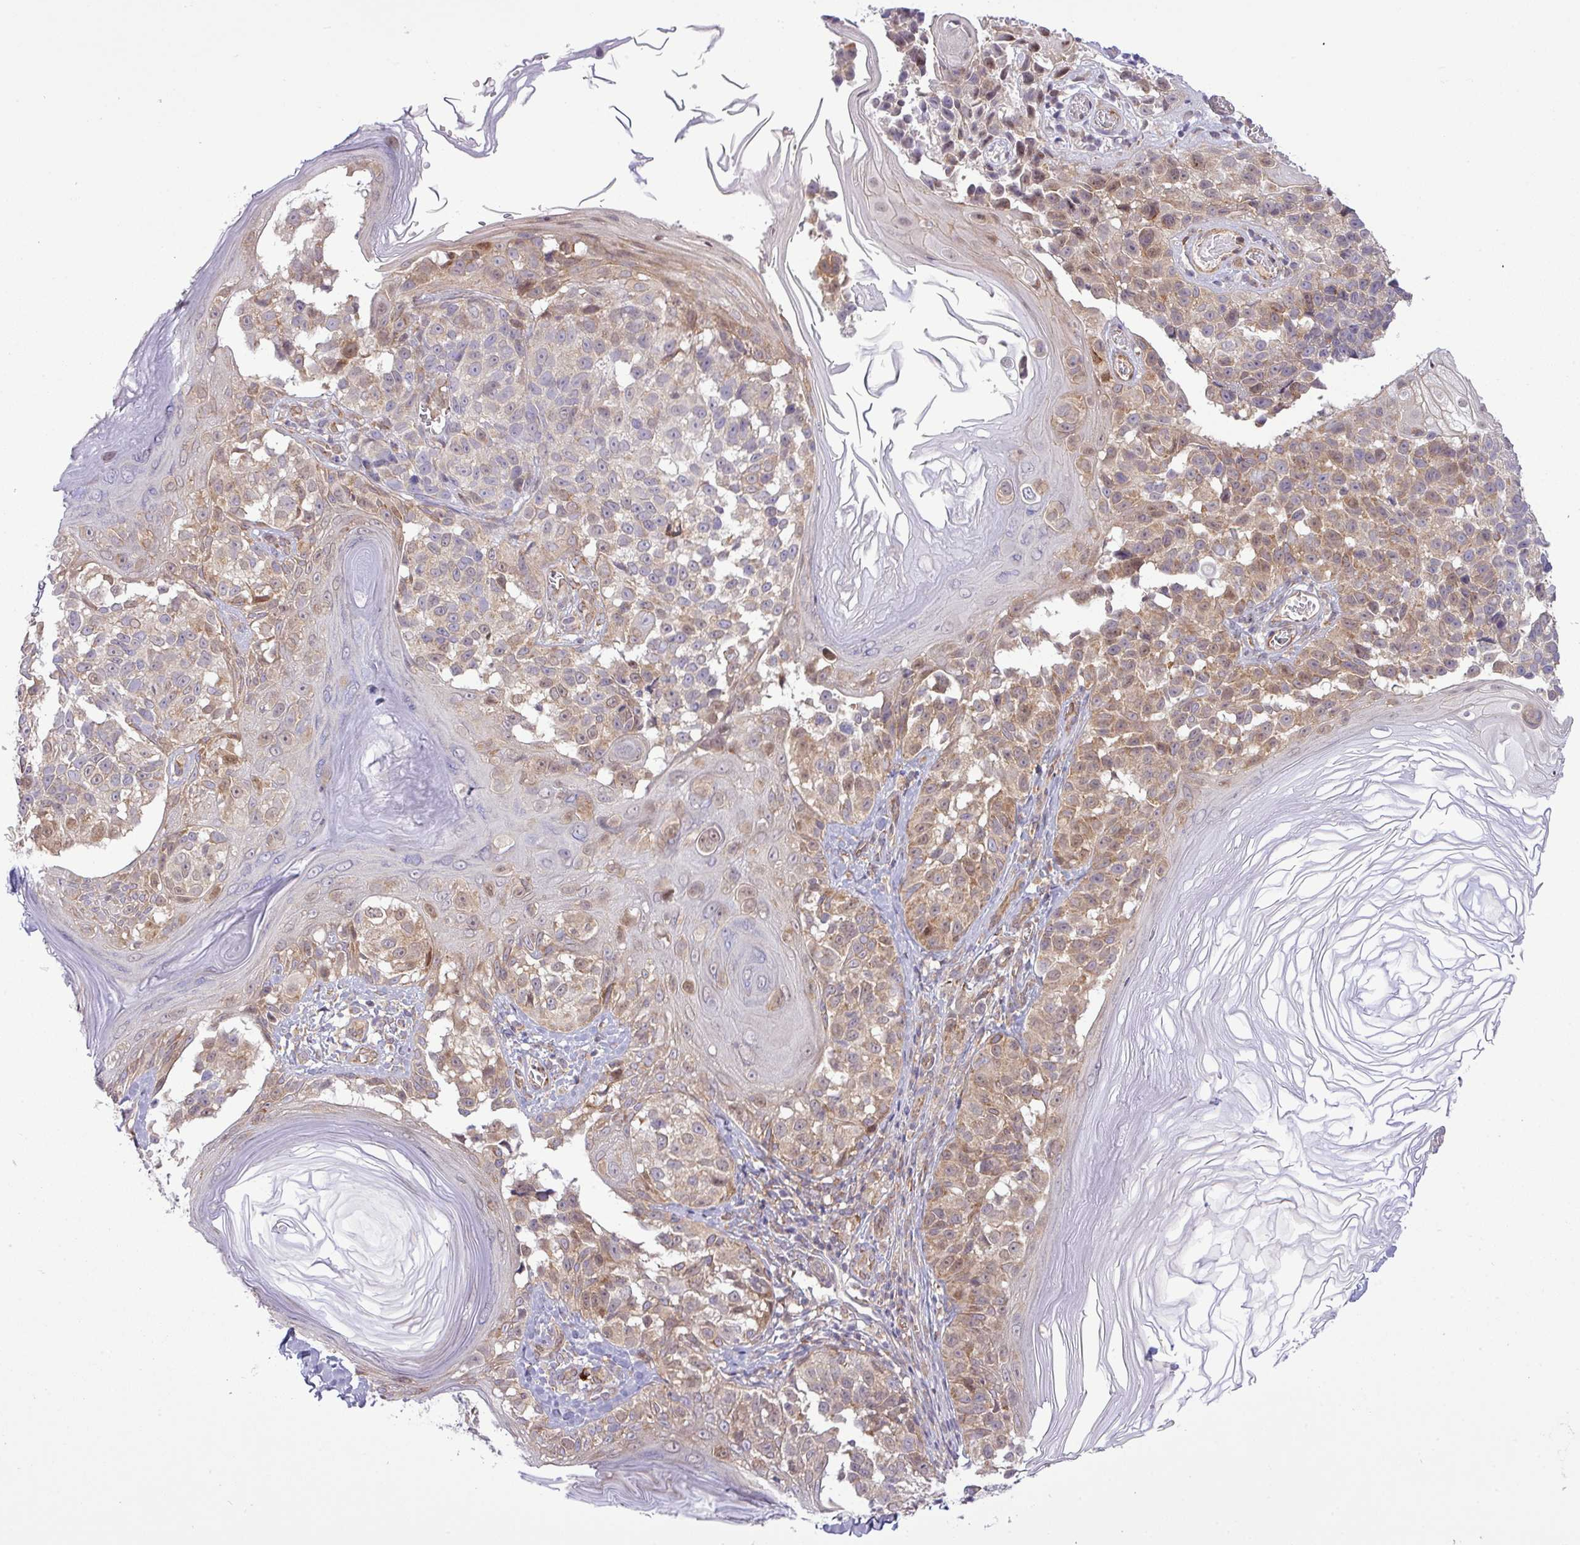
{"staining": {"intensity": "moderate", "quantity": "<25%", "location": "cytoplasmic/membranous,nuclear"}, "tissue": "melanoma", "cell_type": "Tumor cells", "image_type": "cancer", "snomed": [{"axis": "morphology", "description": "Malignant melanoma, NOS"}, {"axis": "topography", "description": "Skin"}], "caption": "Human malignant melanoma stained with a brown dye displays moderate cytoplasmic/membranous and nuclear positive staining in approximately <25% of tumor cells.", "gene": "FAM222B", "patient": {"sex": "male", "age": 73}}